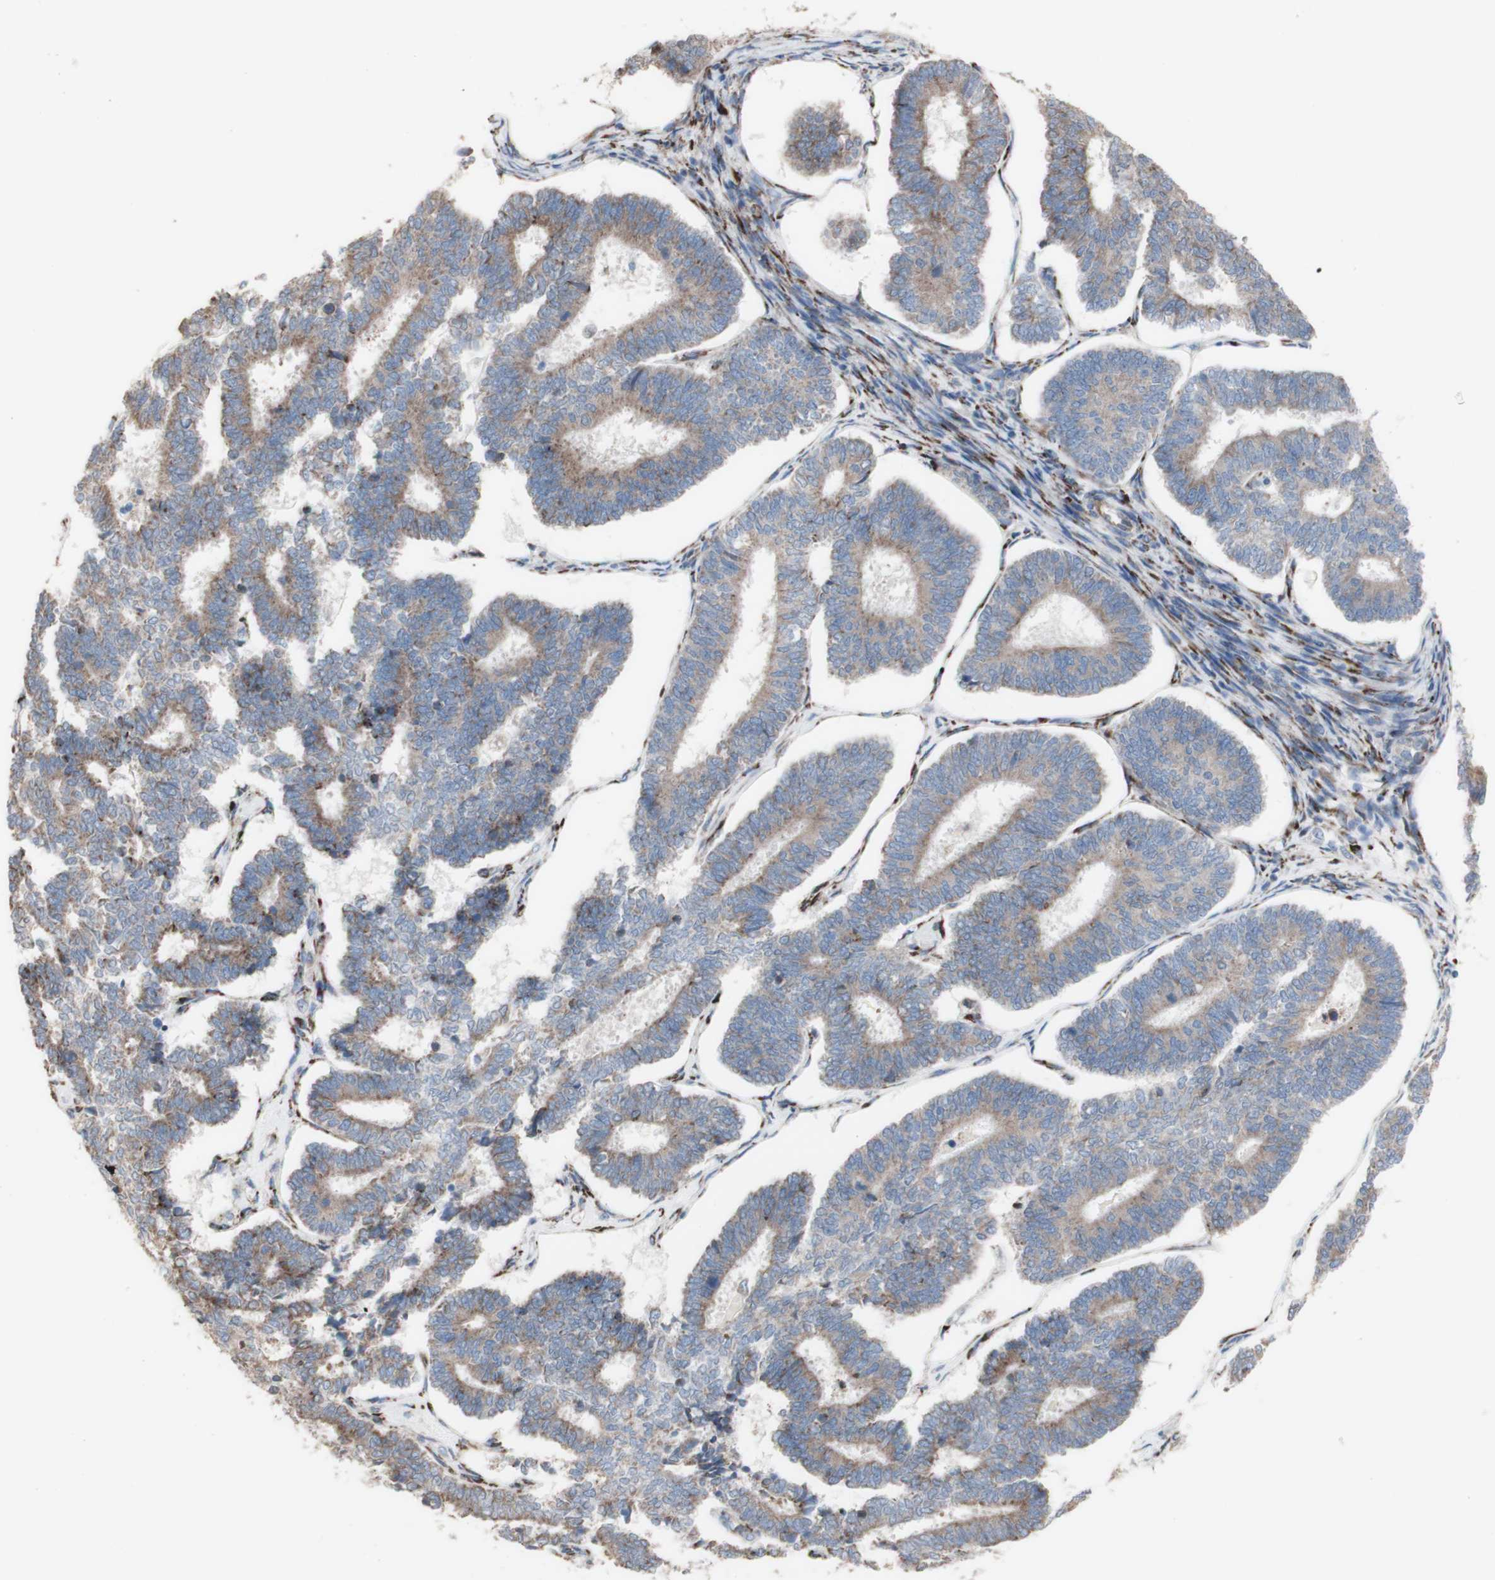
{"staining": {"intensity": "moderate", "quantity": "25%-75%", "location": "cytoplasmic/membranous"}, "tissue": "endometrial cancer", "cell_type": "Tumor cells", "image_type": "cancer", "snomed": [{"axis": "morphology", "description": "Adenocarcinoma, NOS"}, {"axis": "topography", "description": "Endometrium"}], "caption": "Protein expression analysis of human endometrial cancer reveals moderate cytoplasmic/membranous expression in about 25%-75% of tumor cells. The staining was performed using DAB (3,3'-diaminobenzidine) to visualize the protein expression in brown, while the nuclei were stained in blue with hematoxylin (Magnification: 20x).", "gene": "AGPAT5", "patient": {"sex": "female", "age": 70}}